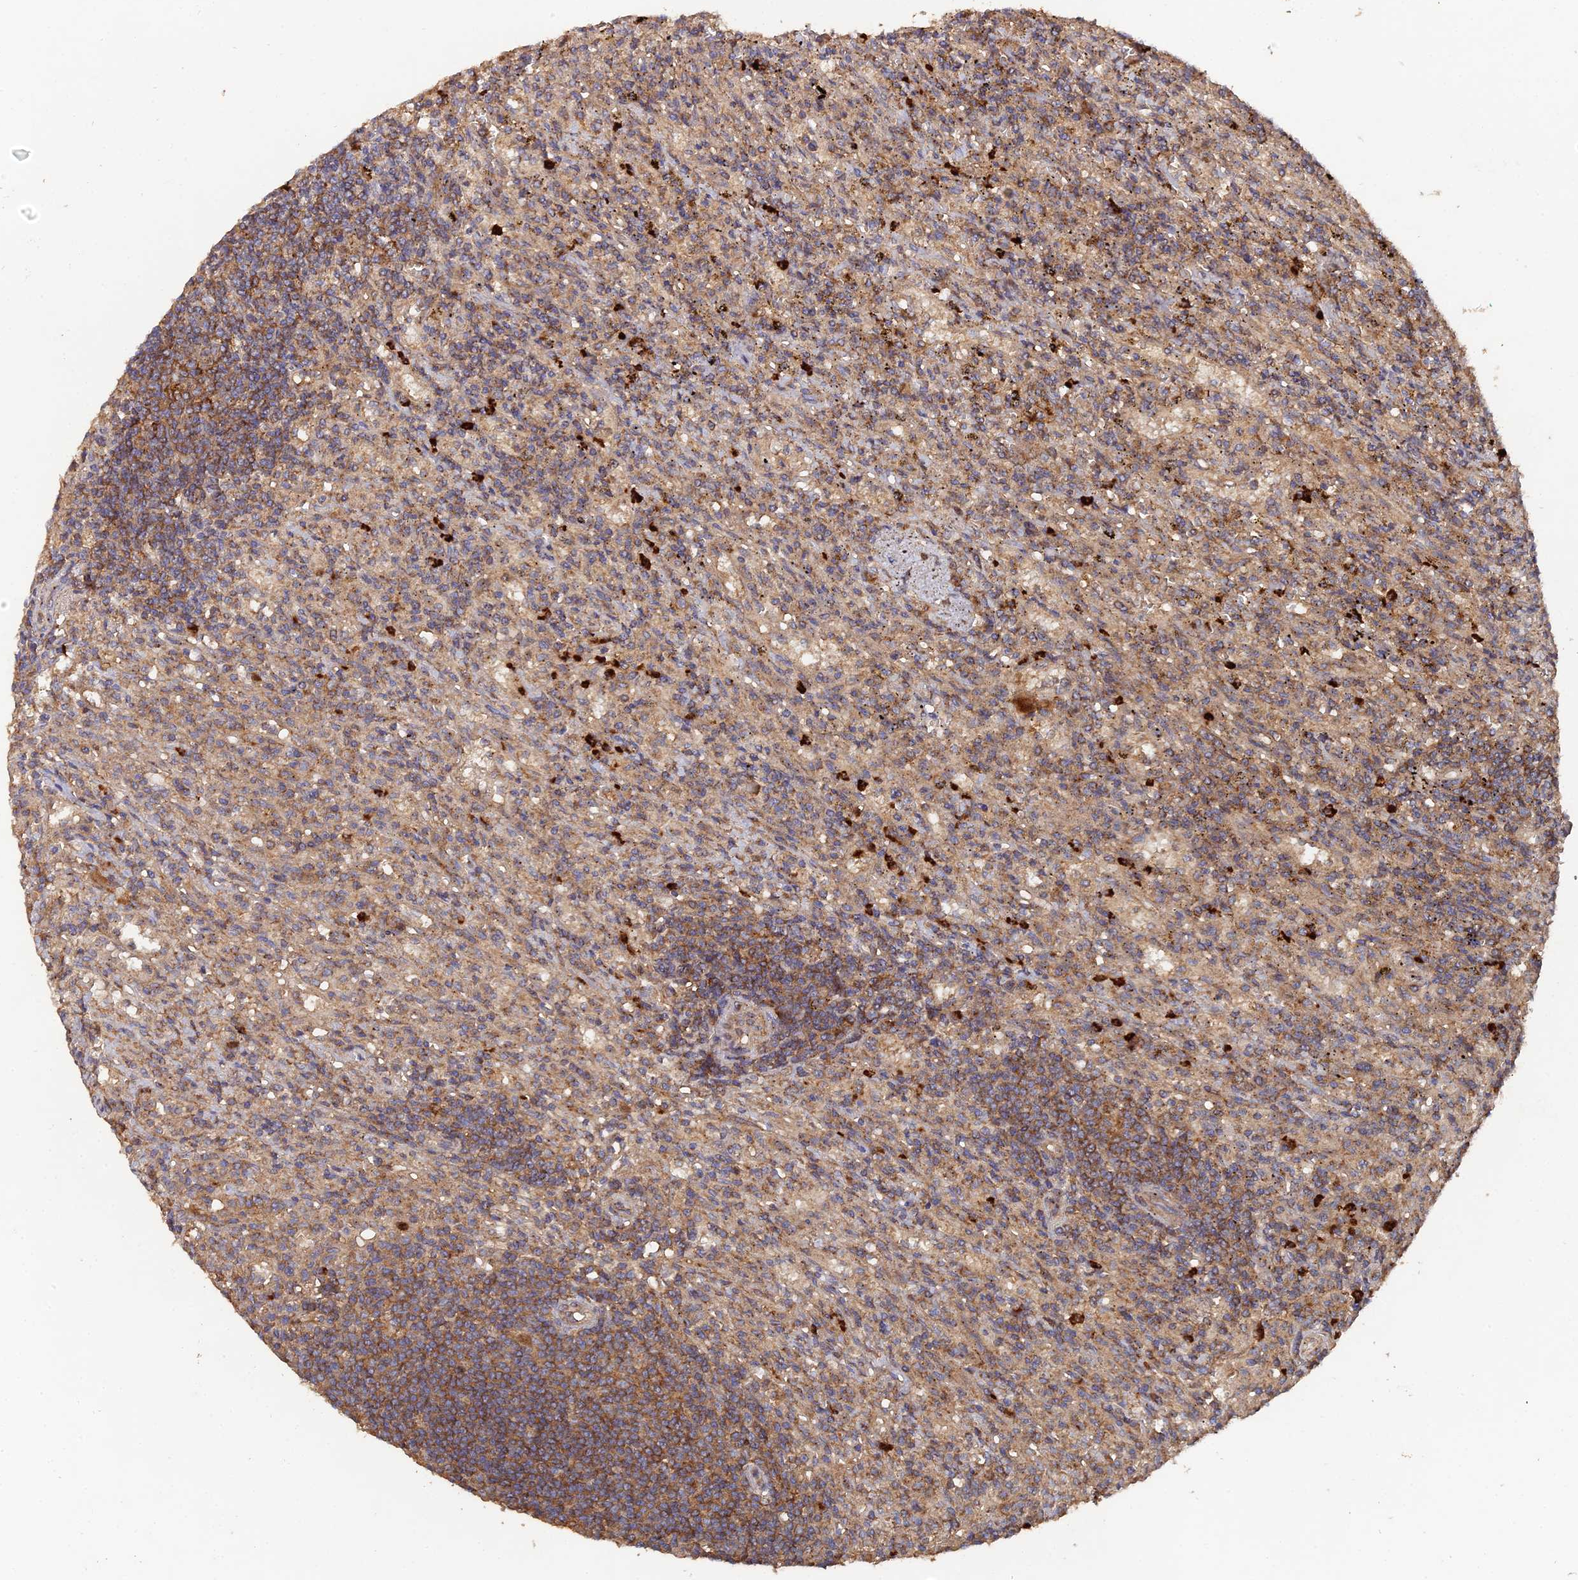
{"staining": {"intensity": "moderate", "quantity": ">75%", "location": "cytoplasmic/membranous"}, "tissue": "lymphoma", "cell_type": "Tumor cells", "image_type": "cancer", "snomed": [{"axis": "morphology", "description": "Malignant lymphoma, non-Hodgkin's type, Low grade"}, {"axis": "topography", "description": "Spleen"}], "caption": "Immunohistochemical staining of lymphoma demonstrates medium levels of moderate cytoplasmic/membranous protein staining in approximately >75% of tumor cells.", "gene": "SPANXN4", "patient": {"sex": "male", "age": 76}}